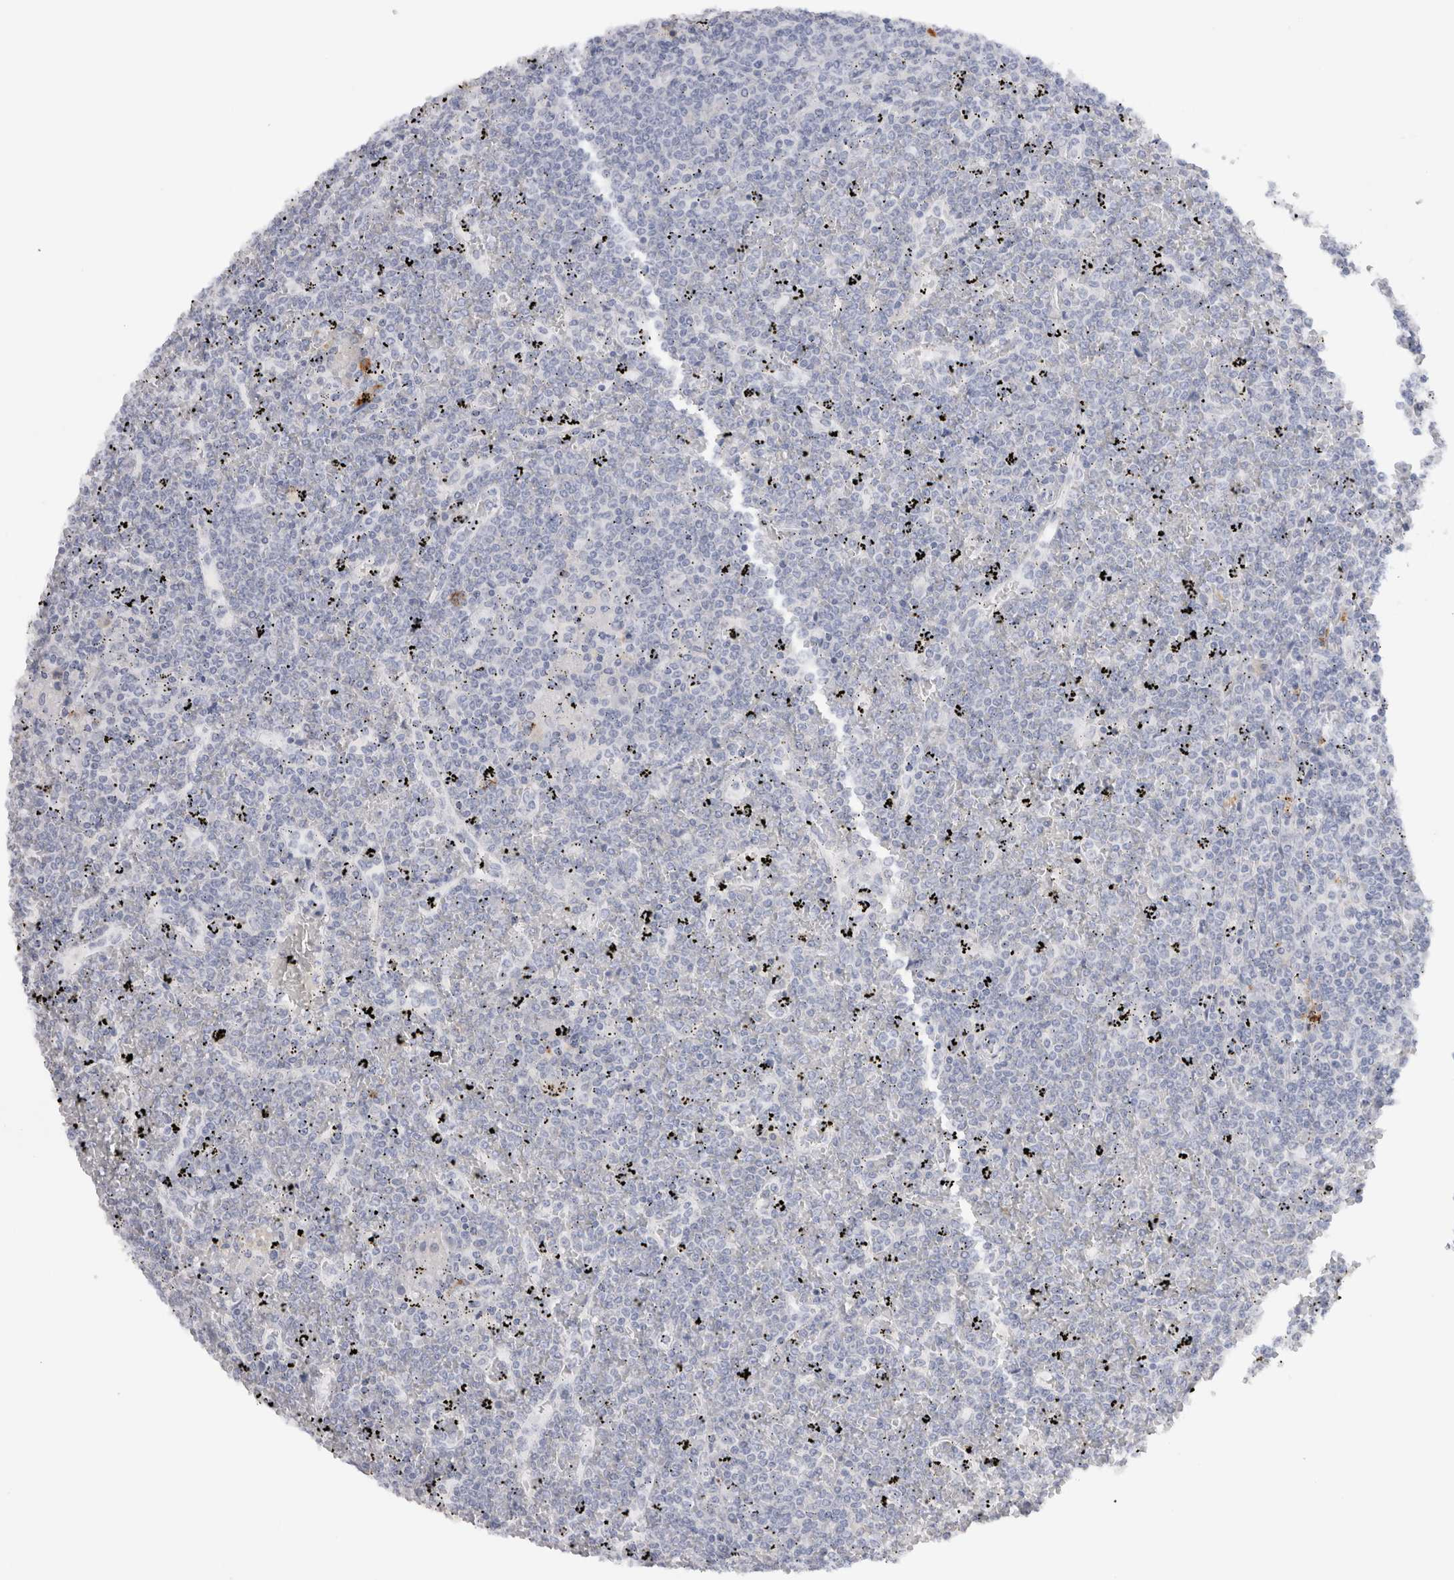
{"staining": {"intensity": "negative", "quantity": "none", "location": "none"}, "tissue": "lymphoma", "cell_type": "Tumor cells", "image_type": "cancer", "snomed": [{"axis": "morphology", "description": "Malignant lymphoma, non-Hodgkin's type, Low grade"}, {"axis": "topography", "description": "Spleen"}], "caption": "Human lymphoma stained for a protein using IHC displays no expression in tumor cells.", "gene": "LAMP3", "patient": {"sex": "female", "age": 19}}